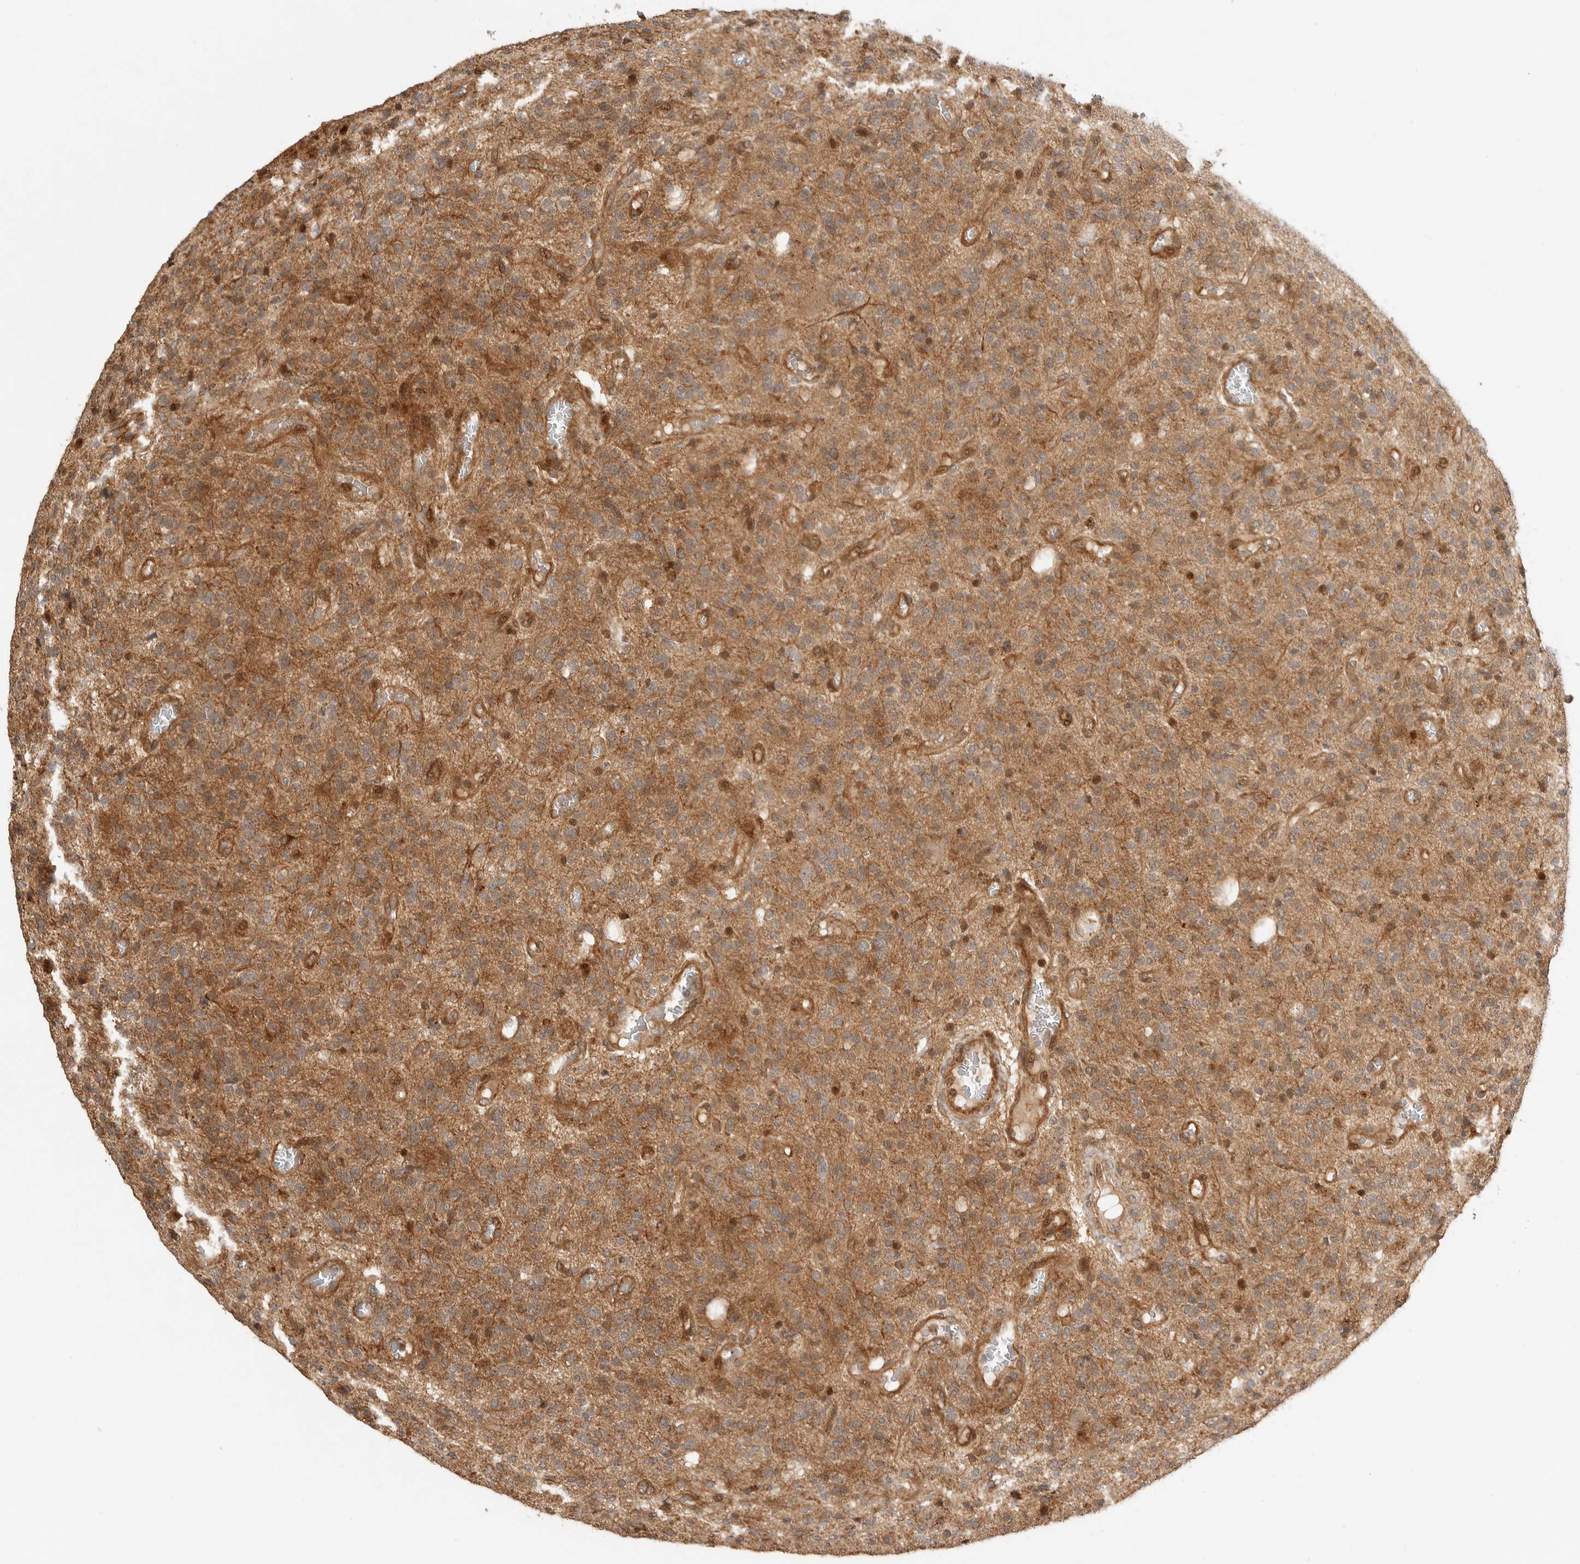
{"staining": {"intensity": "moderate", "quantity": ">75%", "location": "cytoplasmic/membranous"}, "tissue": "glioma", "cell_type": "Tumor cells", "image_type": "cancer", "snomed": [{"axis": "morphology", "description": "Glioma, malignant, High grade"}, {"axis": "topography", "description": "Brain"}], "caption": "Immunohistochemical staining of human glioma displays medium levels of moderate cytoplasmic/membranous protein staining in approximately >75% of tumor cells. The protein of interest is shown in brown color, while the nuclei are stained blue.", "gene": "ADPRS", "patient": {"sex": "male", "age": 34}}